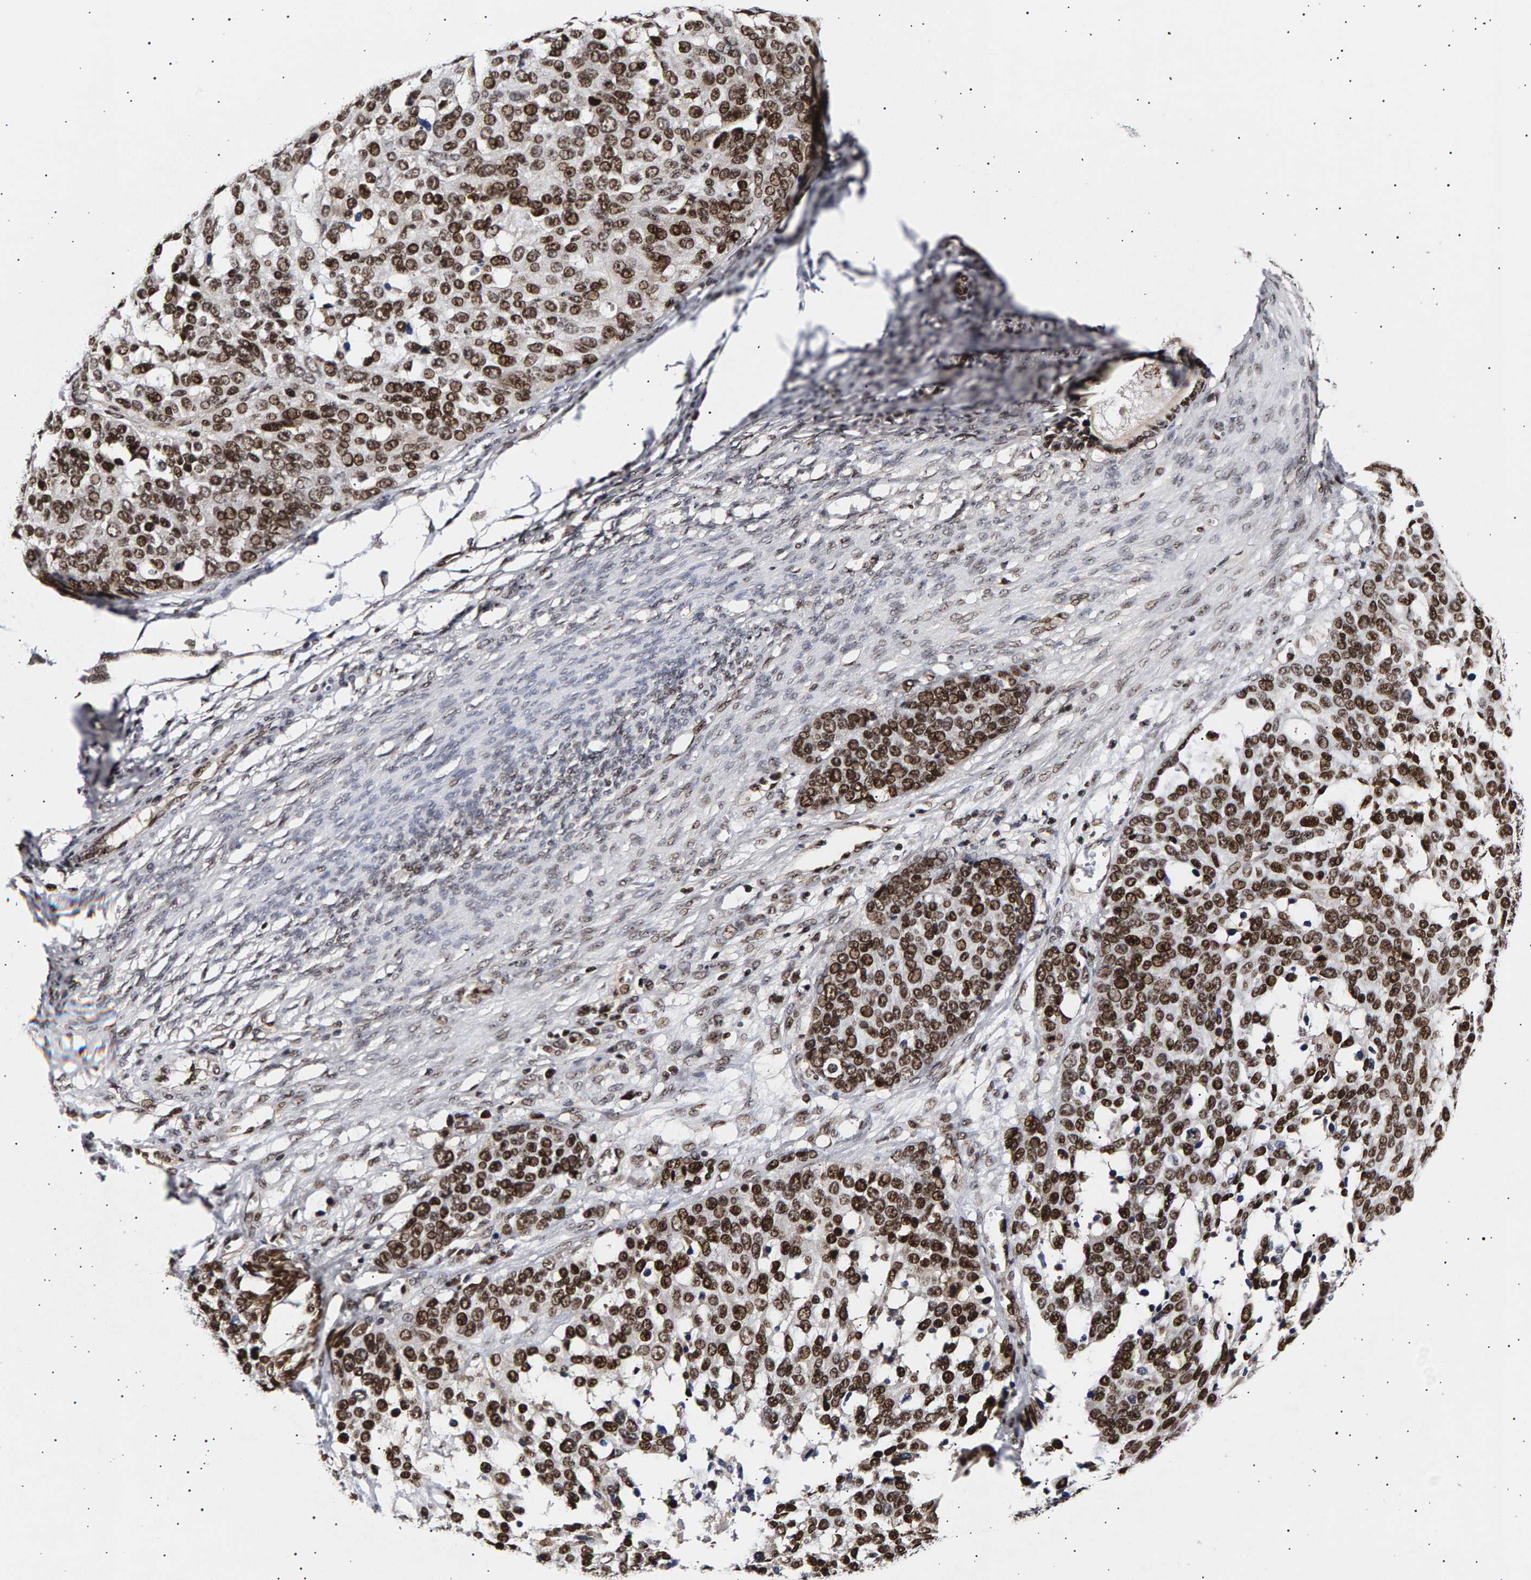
{"staining": {"intensity": "strong", "quantity": ">75%", "location": "nuclear"}, "tissue": "ovarian cancer", "cell_type": "Tumor cells", "image_type": "cancer", "snomed": [{"axis": "morphology", "description": "Cystadenocarcinoma, serous, NOS"}, {"axis": "topography", "description": "Ovary"}], "caption": "The image exhibits staining of ovarian cancer (serous cystadenocarcinoma), revealing strong nuclear protein expression (brown color) within tumor cells.", "gene": "ANKRD40", "patient": {"sex": "female", "age": 44}}